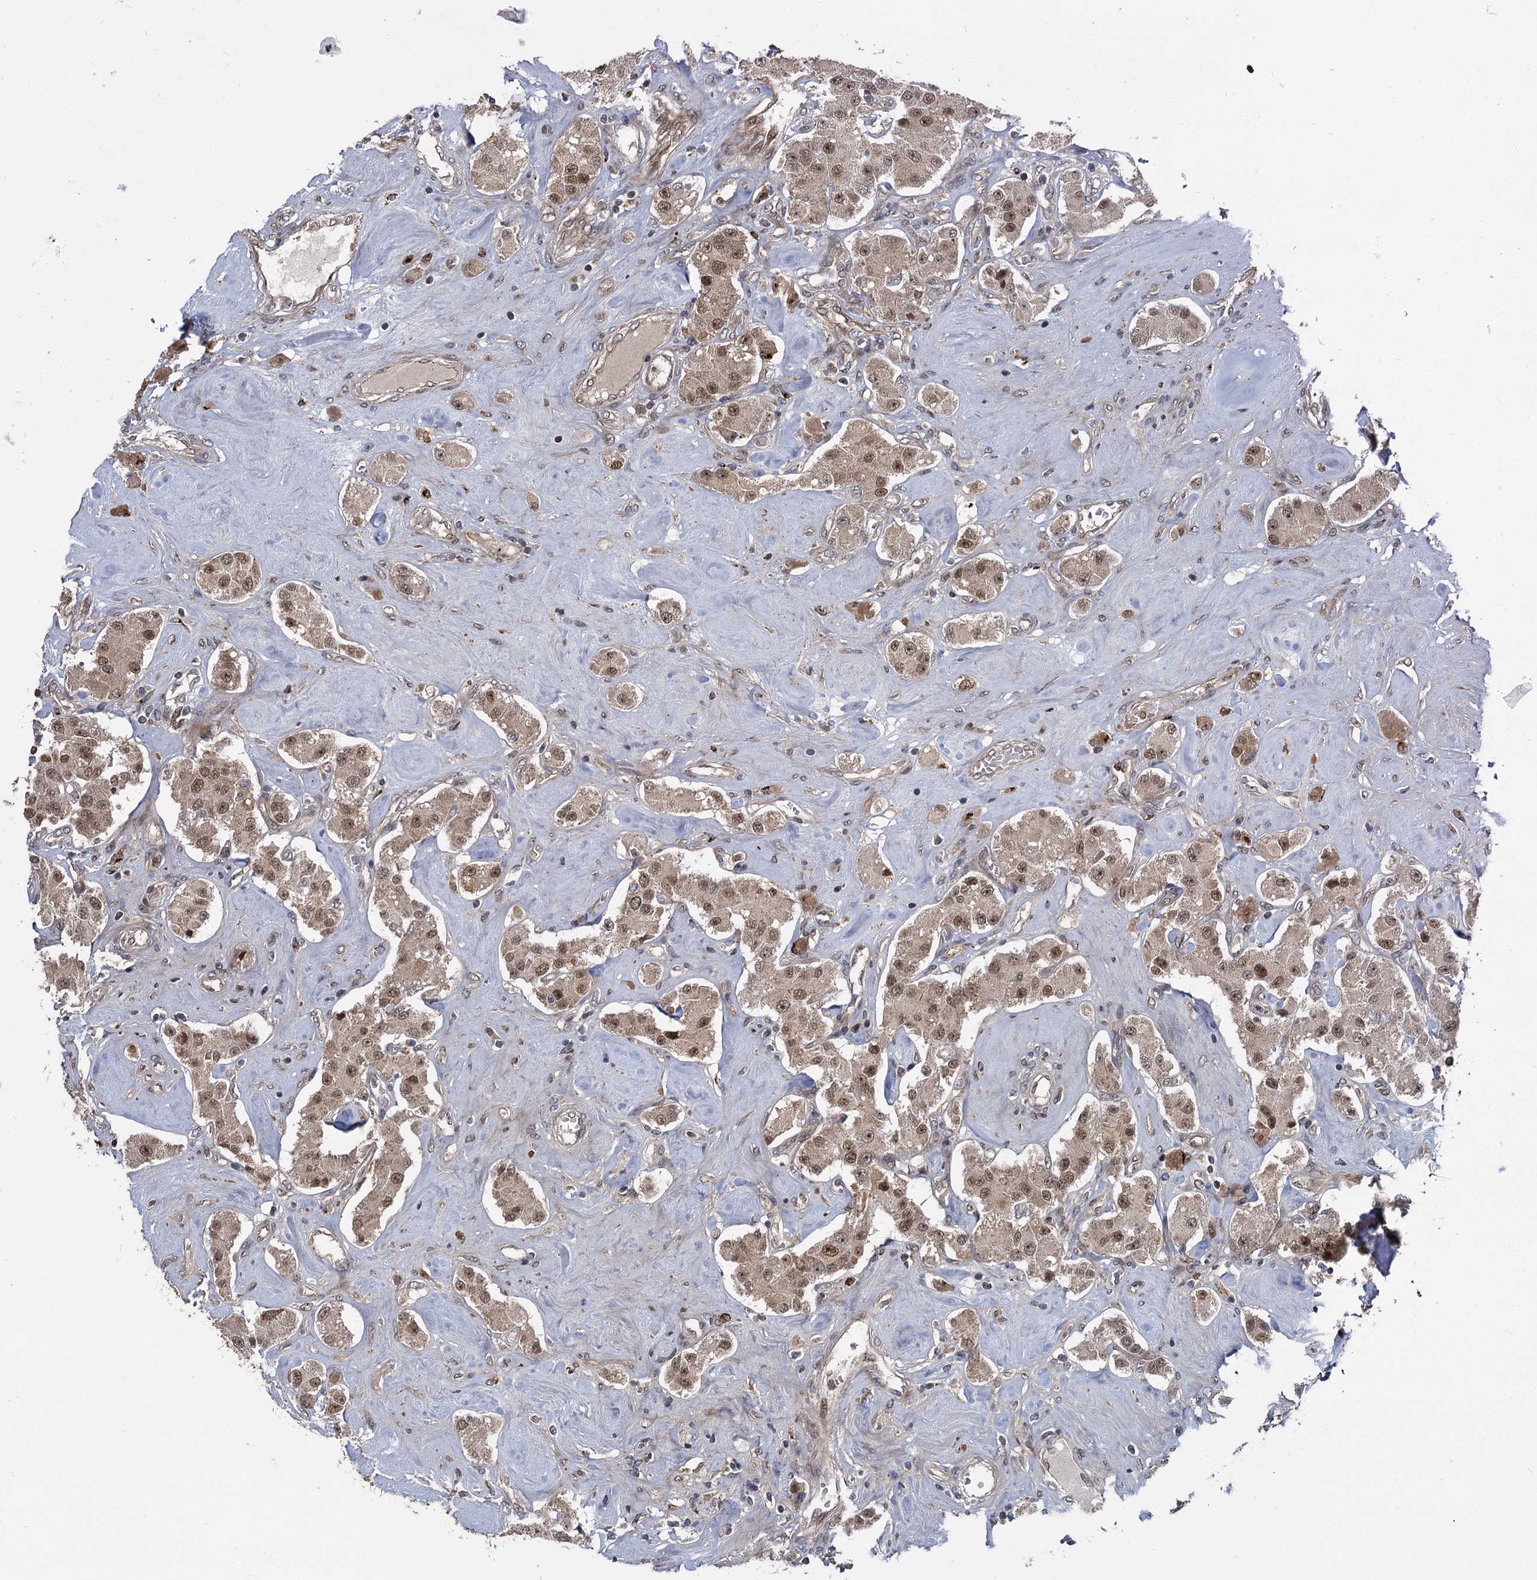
{"staining": {"intensity": "moderate", "quantity": ">75%", "location": "cytoplasmic/membranous,nuclear"}, "tissue": "carcinoid", "cell_type": "Tumor cells", "image_type": "cancer", "snomed": [{"axis": "morphology", "description": "Carcinoid, malignant, NOS"}, {"axis": "topography", "description": "Pancreas"}], "caption": "A brown stain labels moderate cytoplasmic/membranous and nuclear expression of a protein in malignant carcinoid tumor cells.", "gene": "GAL3ST4", "patient": {"sex": "male", "age": 41}}